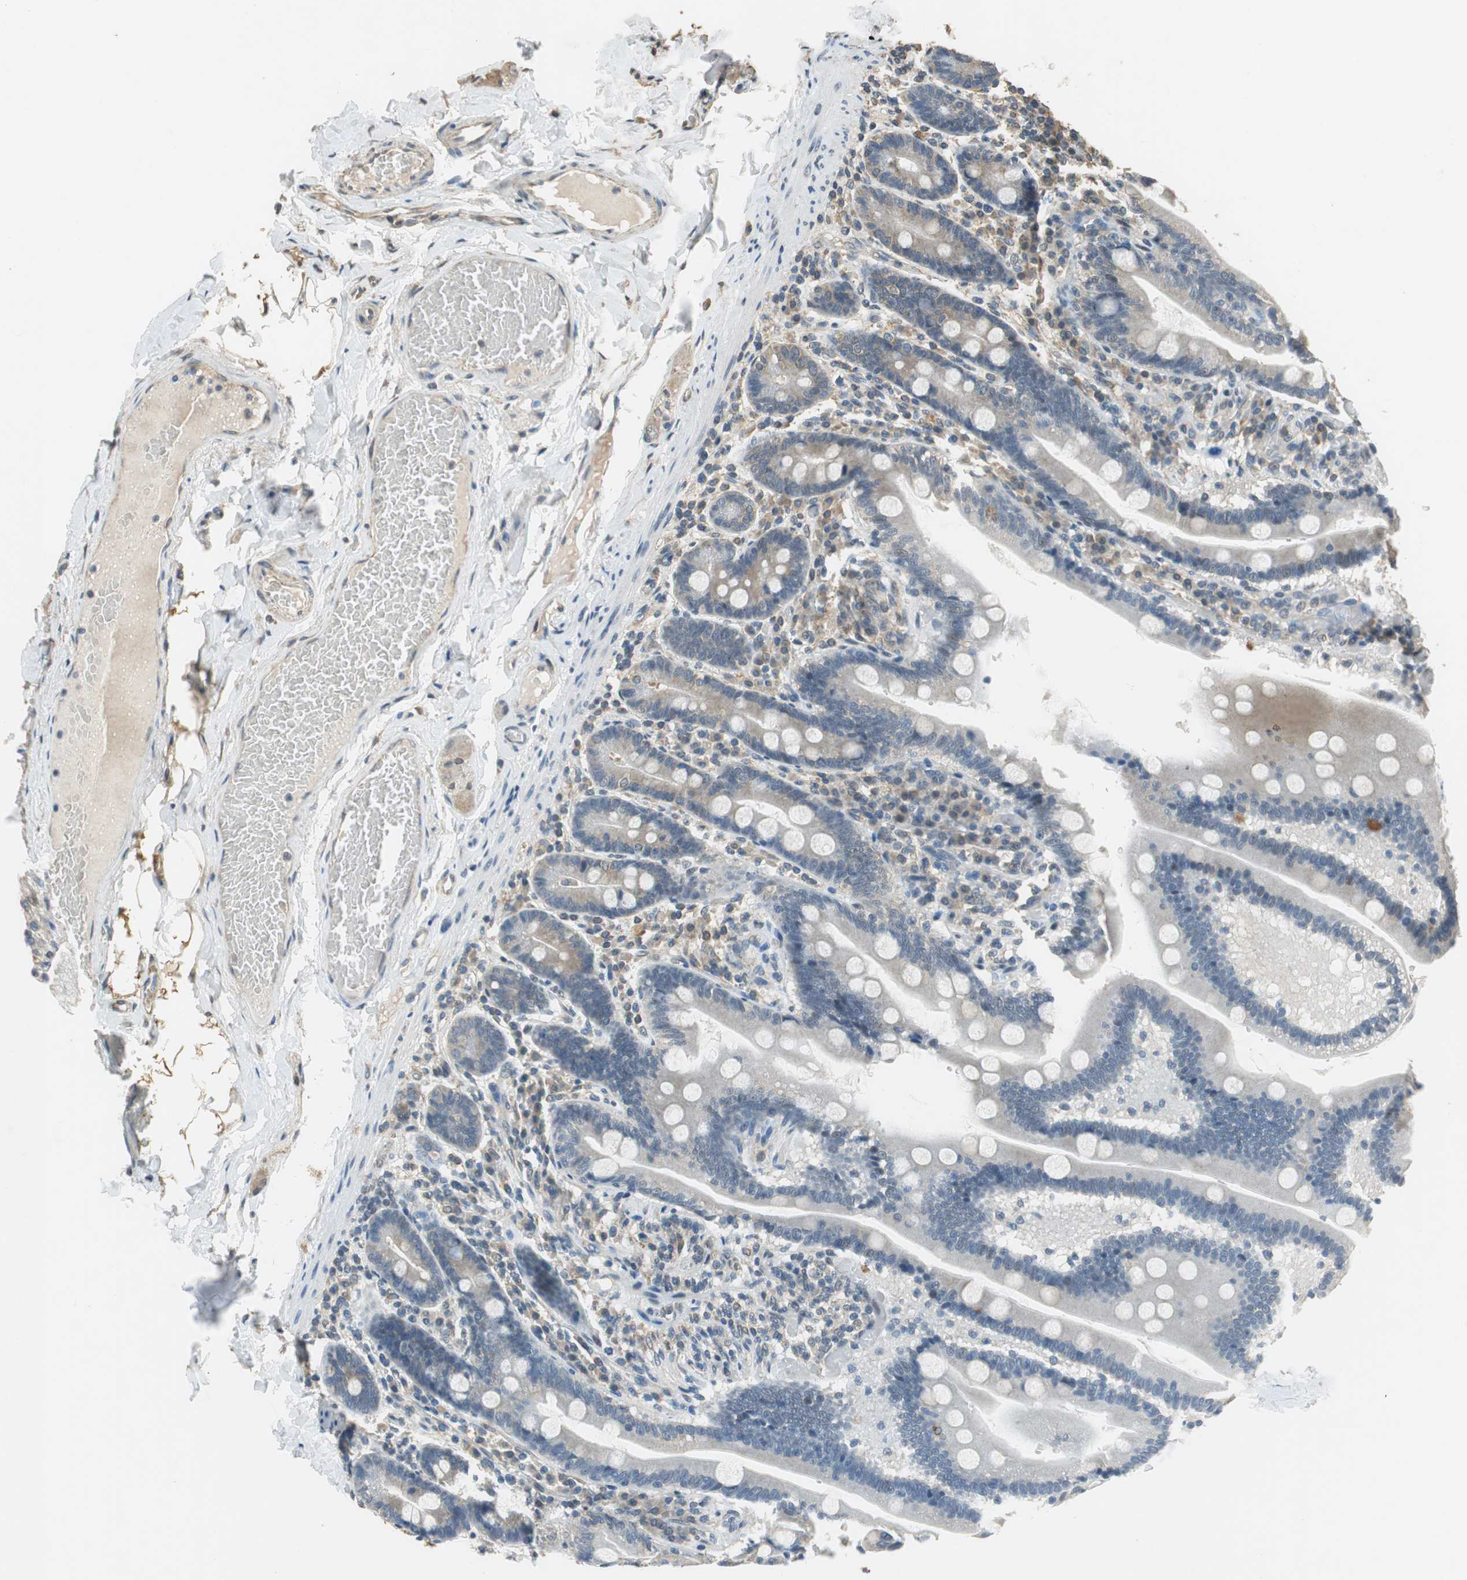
{"staining": {"intensity": "moderate", "quantity": "<25%", "location": "cytoplasmic/membranous"}, "tissue": "duodenum", "cell_type": "Glandular cells", "image_type": "normal", "snomed": [{"axis": "morphology", "description": "Normal tissue, NOS"}, {"axis": "topography", "description": "Duodenum"}], "caption": "Brown immunohistochemical staining in normal duodenum reveals moderate cytoplasmic/membranous staining in about <25% of glandular cells.", "gene": "ALDH4A1", "patient": {"sex": "male", "age": 66}}